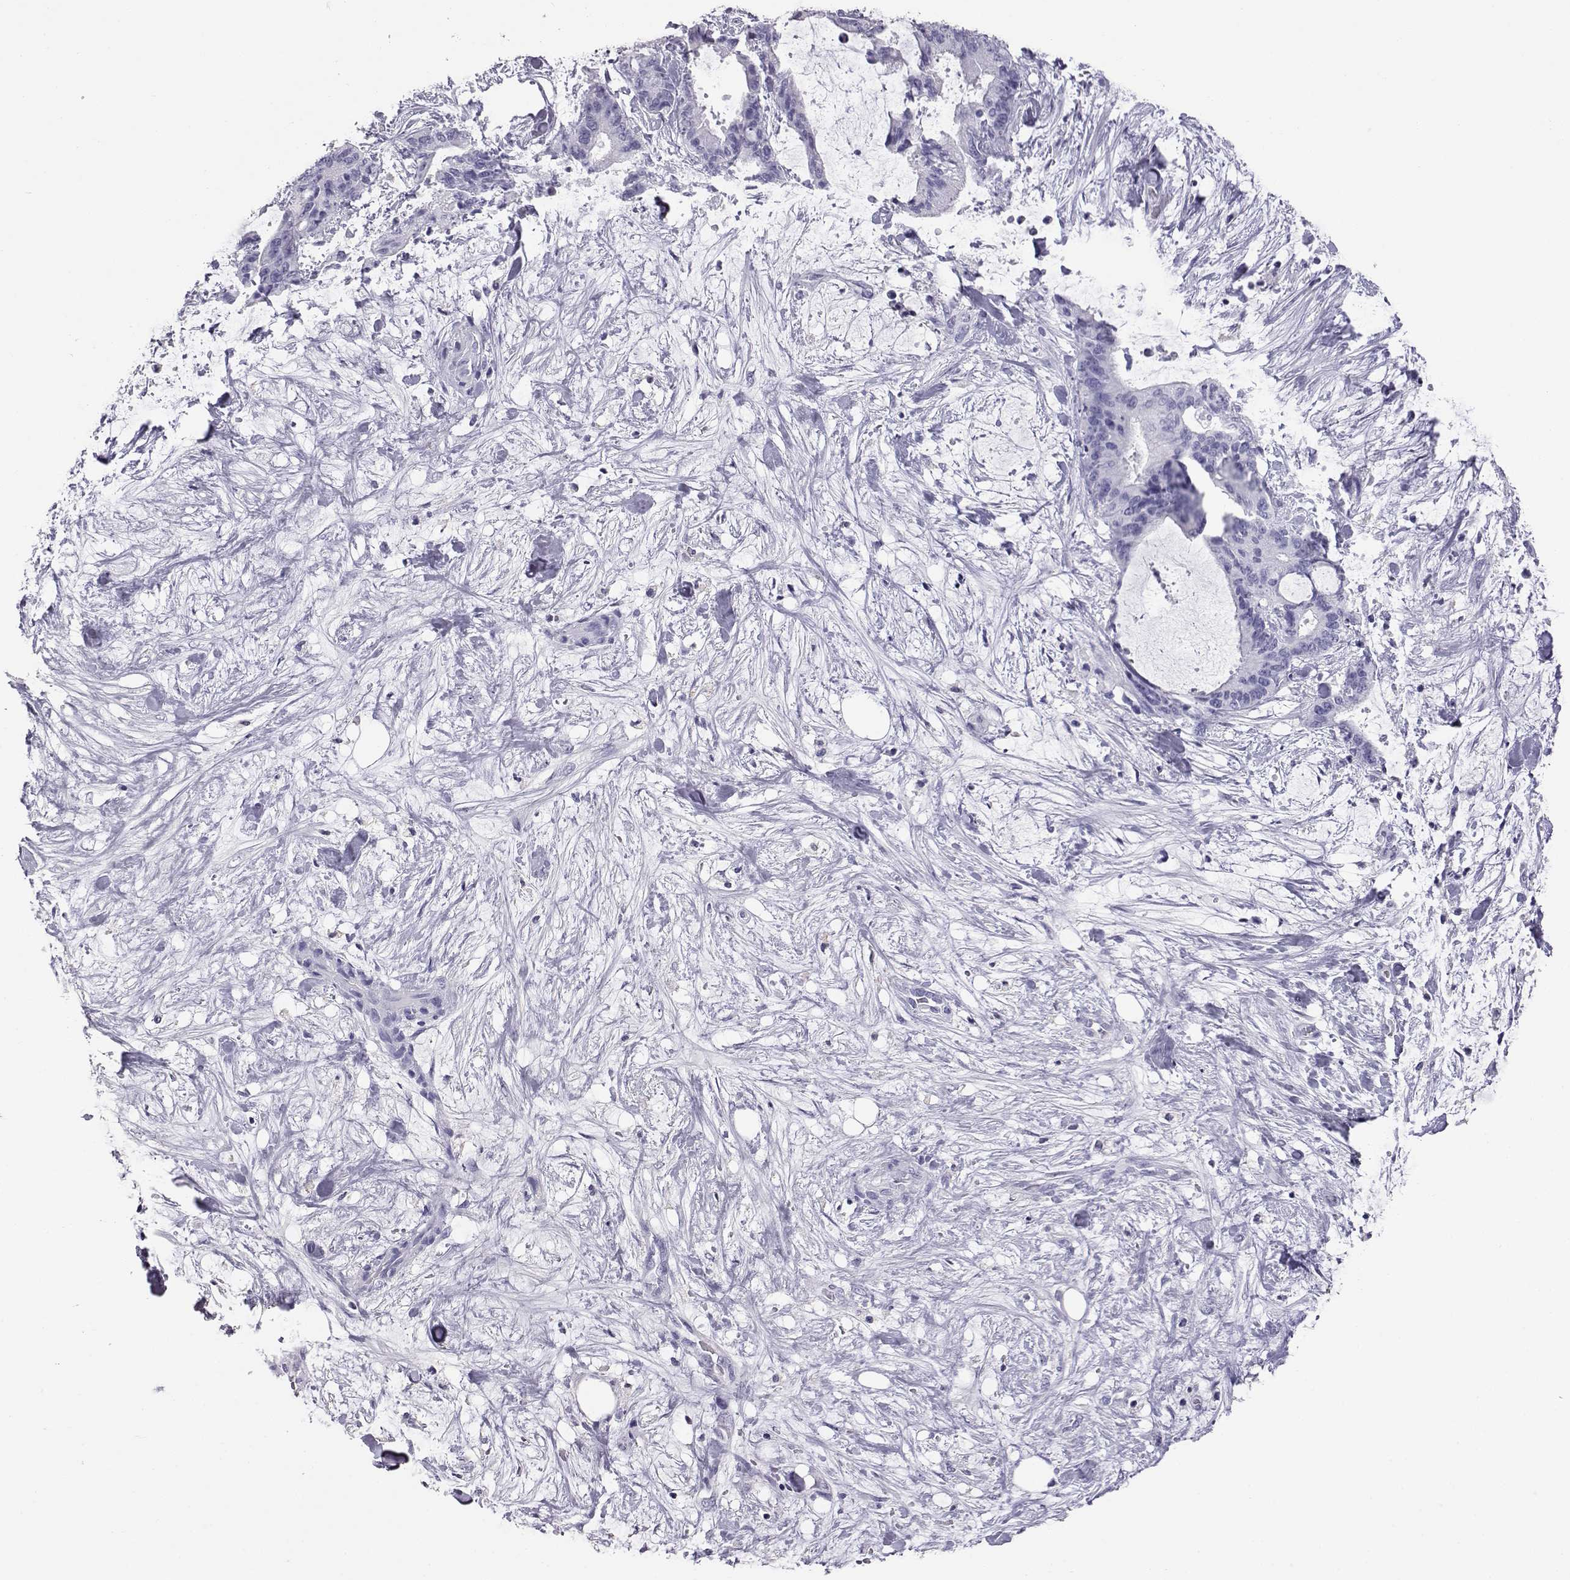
{"staining": {"intensity": "negative", "quantity": "none", "location": "none"}, "tissue": "liver cancer", "cell_type": "Tumor cells", "image_type": "cancer", "snomed": [{"axis": "morphology", "description": "Cholangiocarcinoma"}, {"axis": "topography", "description": "Liver"}], "caption": "The micrograph shows no significant positivity in tumor cells of liver cholangiocarcinoma. The staining is performed using DAB (3,3'-diaminobenzidine) brown chromogen with nuclei counter-stained in using hematoxylin.", "gene": "AKR1B1", "patient": {"sex": "female", "age": 73}}